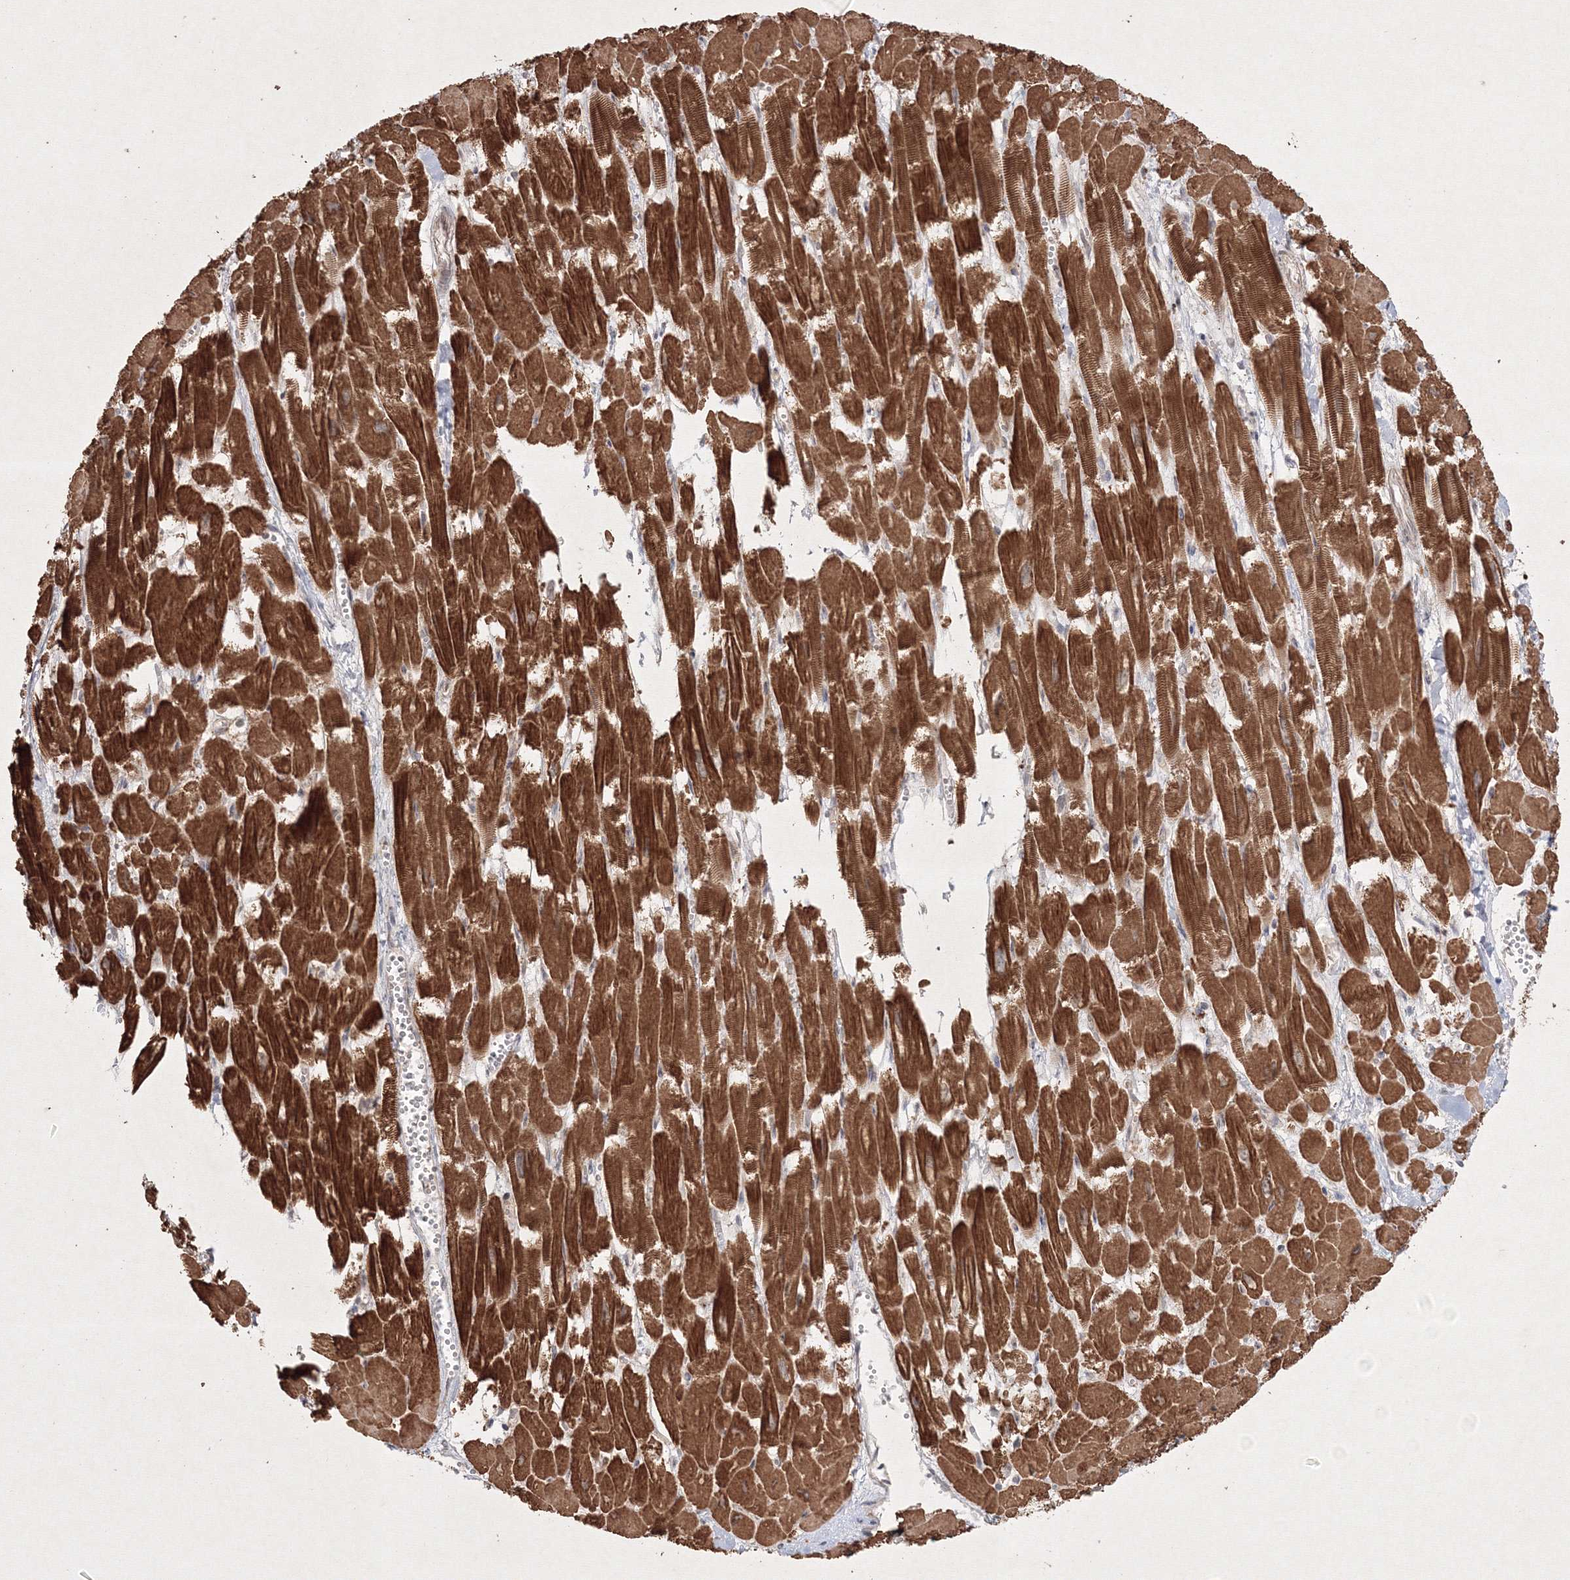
{"staining": {"intensity": "strong", "quantity": ">75%", "location": "cytoplasmic/membranous"}, "tissue": "heart muscle", "cell_type": "Cardiomyocytes", "image_type": "normal", "snomed": [{"axis": "morphology", "description": "Normal tissue, NOS"}, {"axis": "topography", "description": "Heart"}], "caption": "Protein staining shows strong cytoplasmic/membranous expression in approximately >75% of cardiomyocytes in unremarkable heart muscle.", "gene": "KIF20A", "patient": {"sex": "male", "age": 54}}